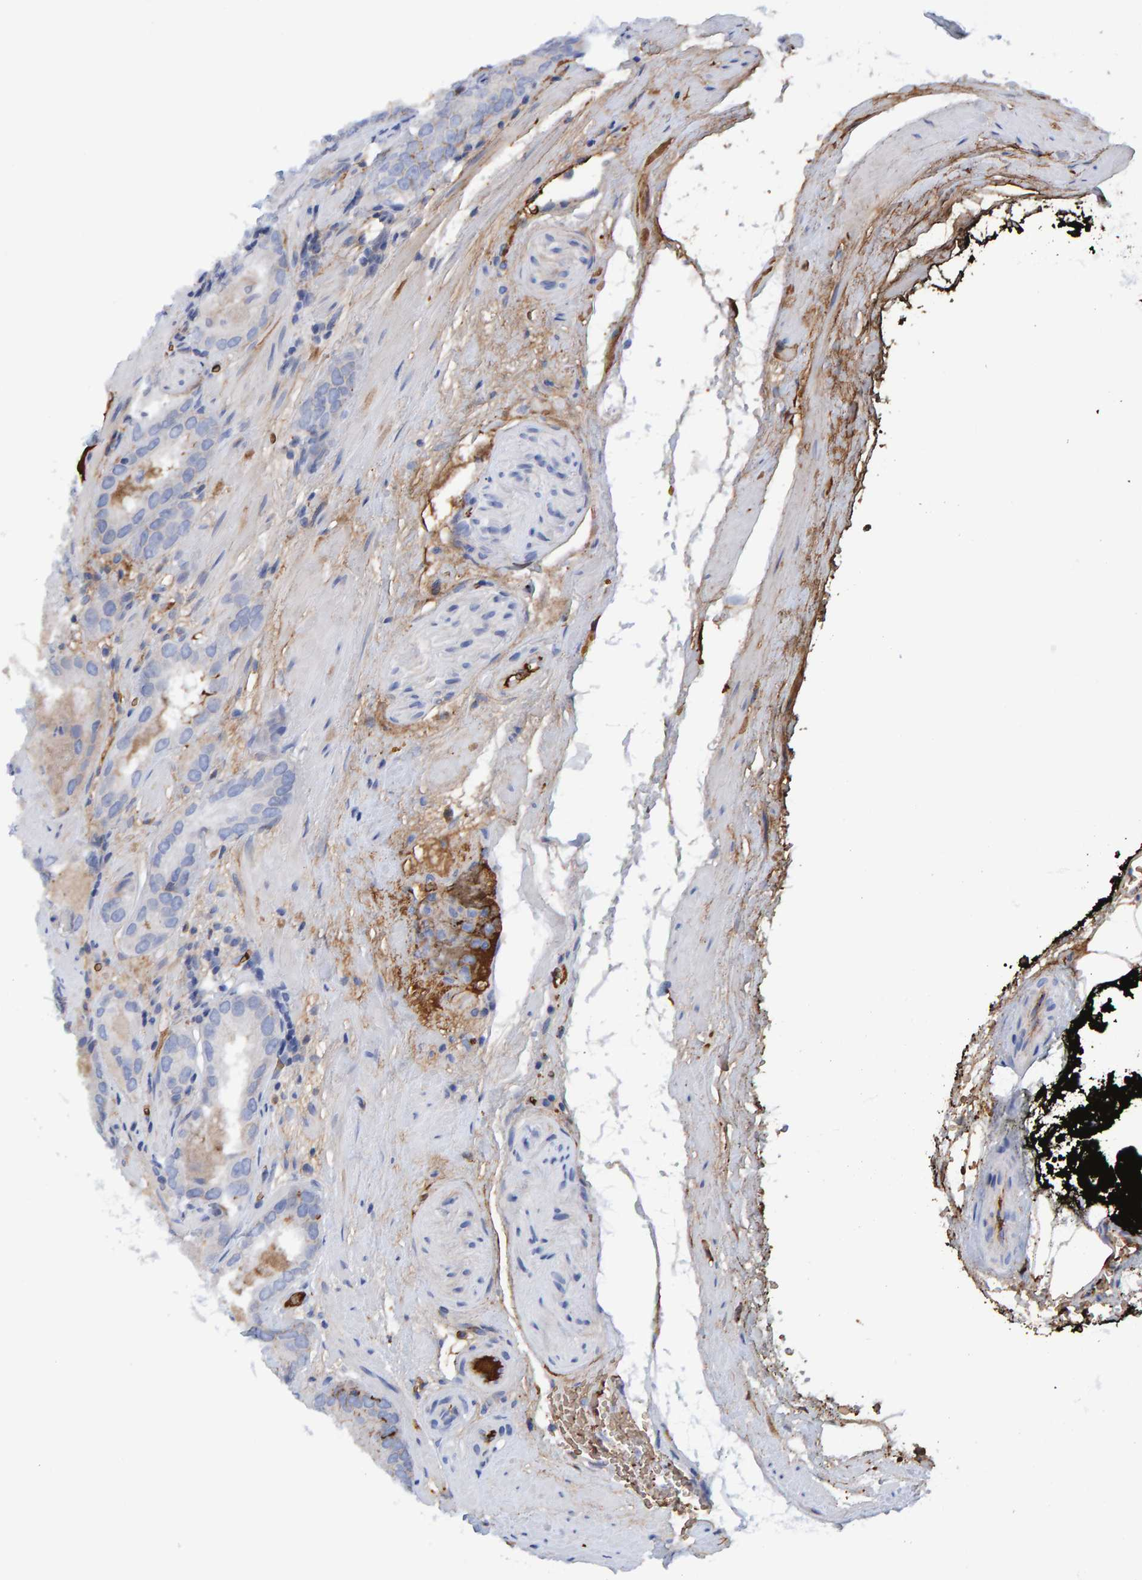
{"staining": {"intensity": "negative", "quantity": "none", "location": "none"}, "tissue": "prostate cancer", "cell_type": "Tumor cells", "image_type": "cancer", "snomed": [{"axis": "morphology", "description": "Adenocarcinoma, Low grade"}, {"axis": "topography", "description": "Prostate"}], "caption": "Immunohistochemistry of prostate low-grade adenocarcinoma displays no positivity in tumor cells. The staining was performed using DAB to visualize the protein expression in brown, while the nuclei were stained in blue with hematoxylin (Magnification: 20x).", "gene": "VPS9D1", "patient": {"sex": "male", "age": 51}}